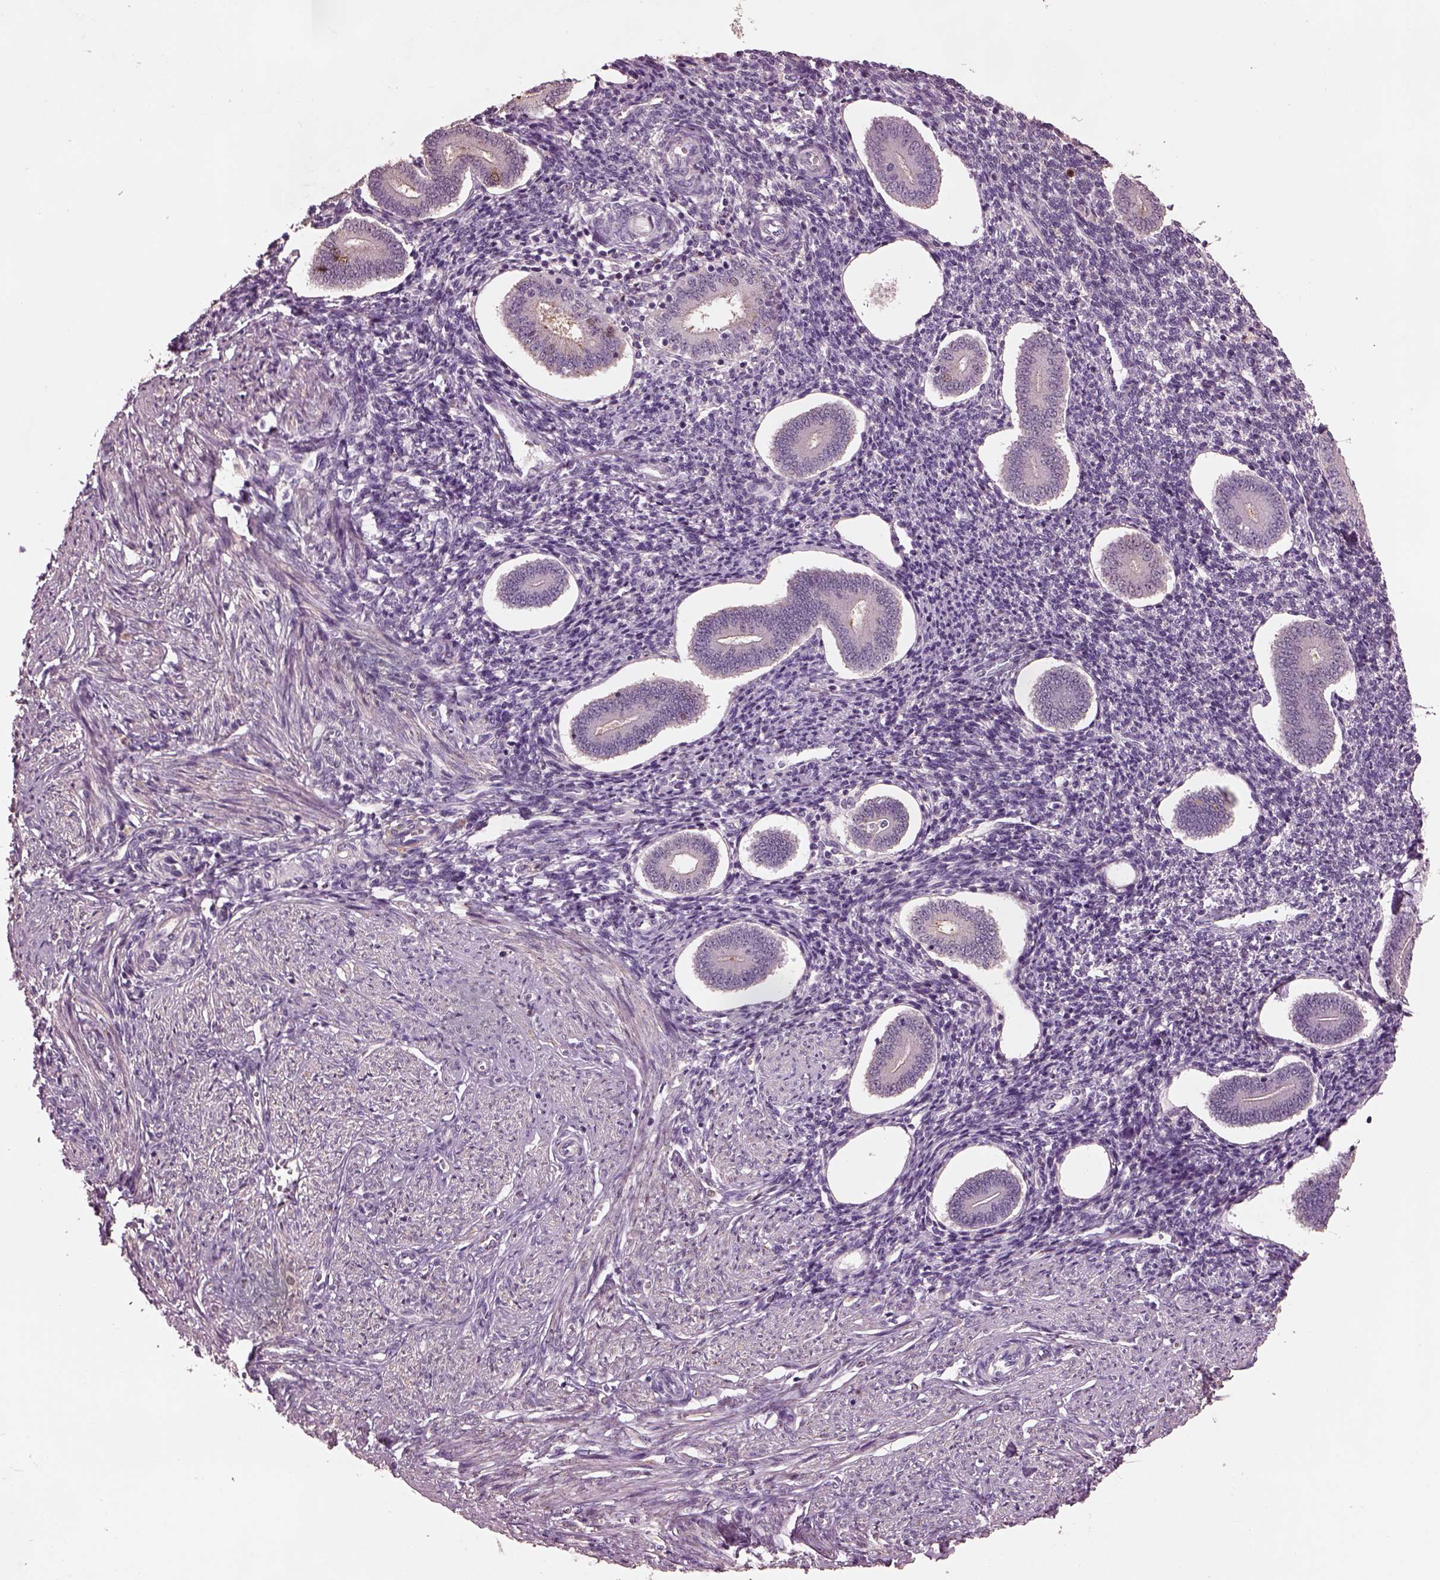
{"staining": {"intensity": "negative", "quantity": "none", "location": "none"}, "tissue": "endometrium", "cell_type": "Cells in endometrial stroma", "image_type": "normal", "snomed": [{"axis": "morphology", "description": "Normal tissue, NOS"}, {"axis": "topography", "description": "Endometrium"}], "caption": "There is no significant staining in cells in endometrial stroma of endometrium.", "gene": "SRI", "patient": {"sex": "female", "age": 40}}